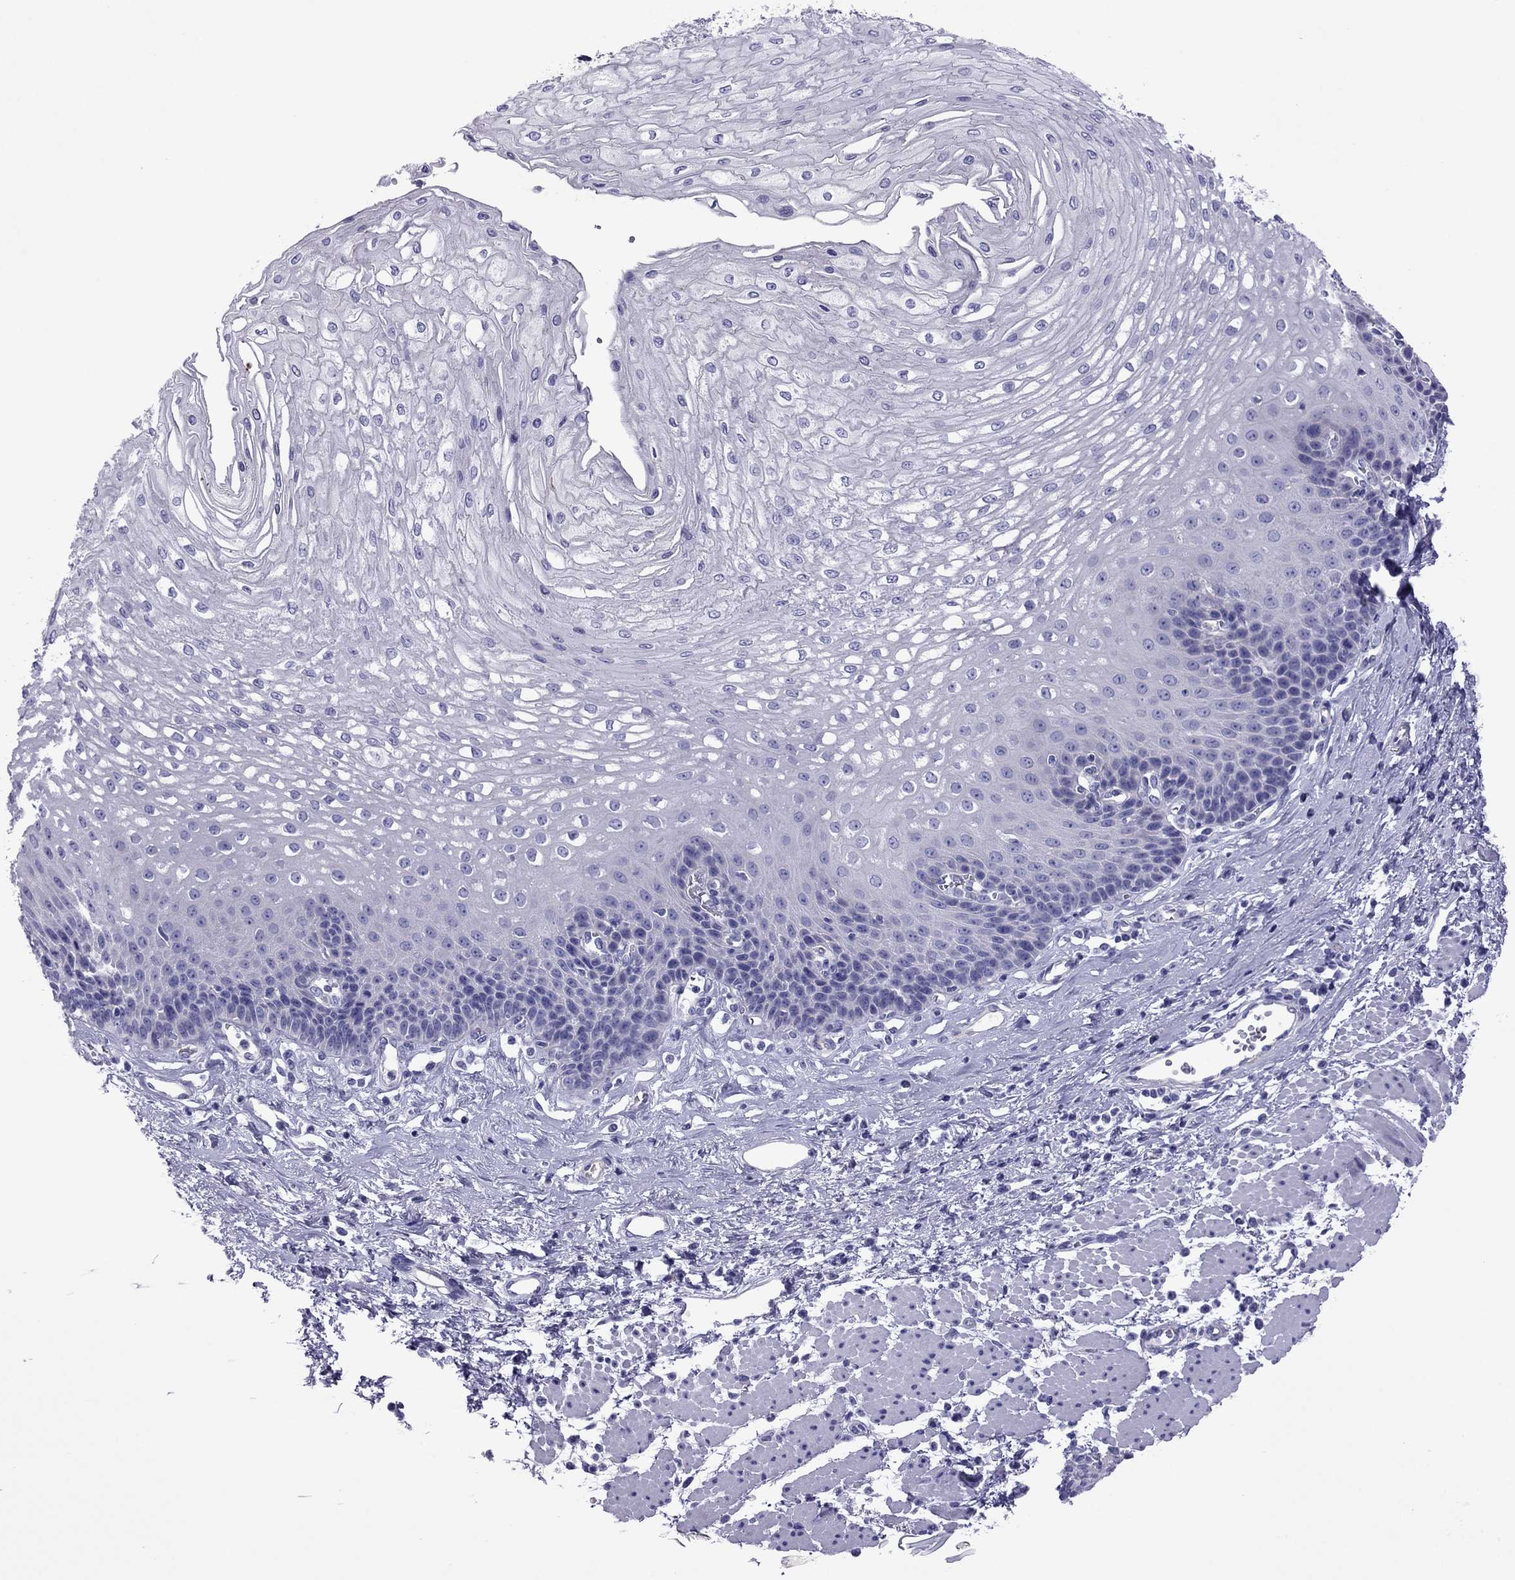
{"staining": {"intensity": "negative", "quantity": "none", "location": "none"}, "tissue": "esophagus", "cell_type": "Squamous epithelial cells", "image_type": "normal", "snomed": [{"axis": "morphology", "description": "Normal tissue, NOS"}, {"axis": "topography", "description": "Esophagus"}], "caption": "Esophagus stained for a protein using immunohistochemistry reveals no staining squamous epithelial cells.", "gene": "MYL11", "patient": {"sex": "female", "age": 62}}